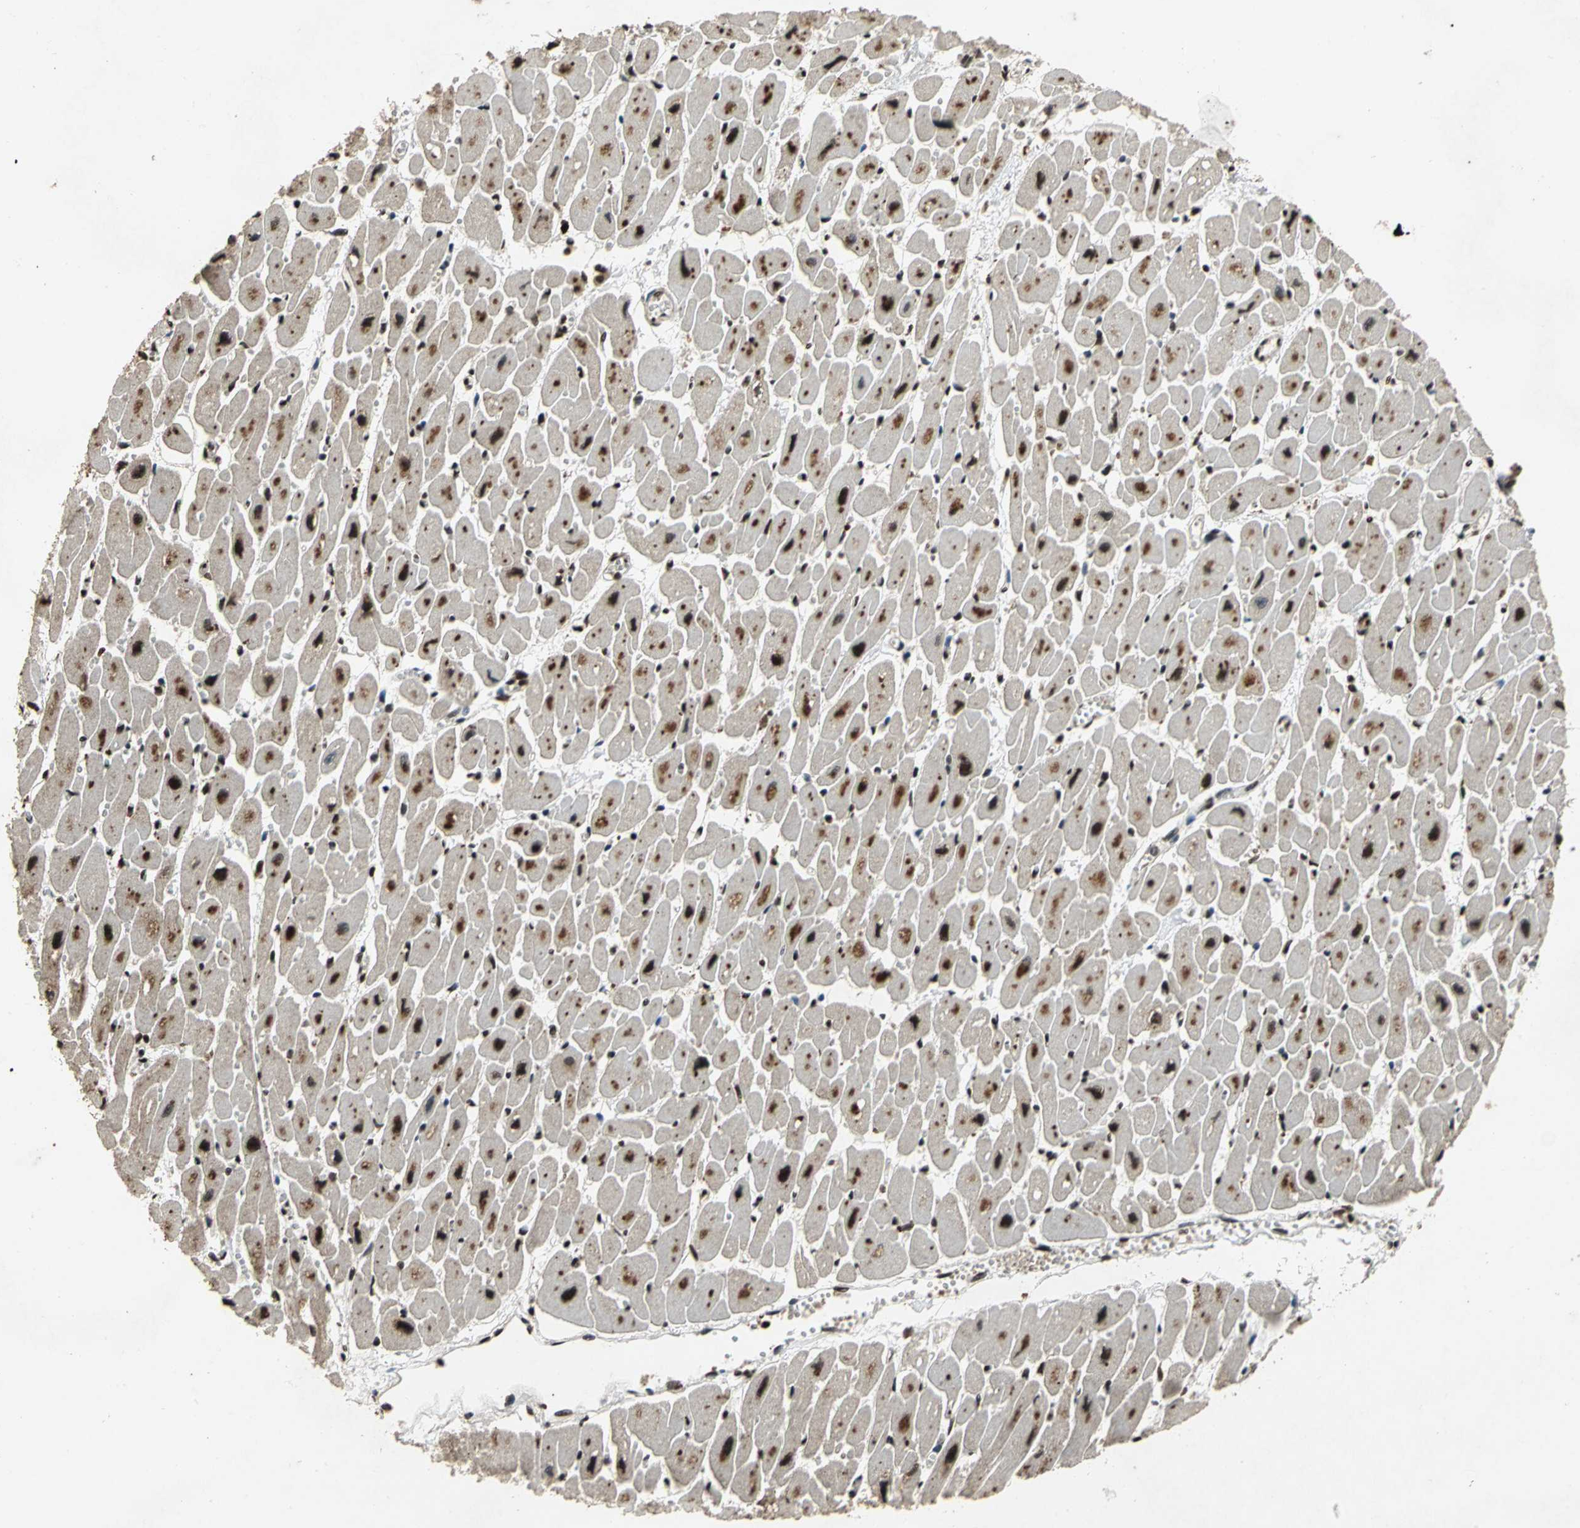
{"staining": {"intensity": "strong", "quantity": ">75%", "location": "nuclear"}, "tissue": "heart muscle", "cell_type": "Cardiomyocytes", "image_type": "normal", "snomed": [{"axis": "morphology", "description": "Normal tissue, NOS"}, {"axis": "topography", "description": "Heart"}], "caption": "IHC (DAB (3,3'-diaminobenzidine)) staining of unremarkable heart muscle reveals strong nuclear protein expression in about >75% of cardiomyocytes. The protein is shown in brown color, while the nuclei are stained blue.", "gene": "MTA2", "patient": {"sex": "female", "age": 54}}